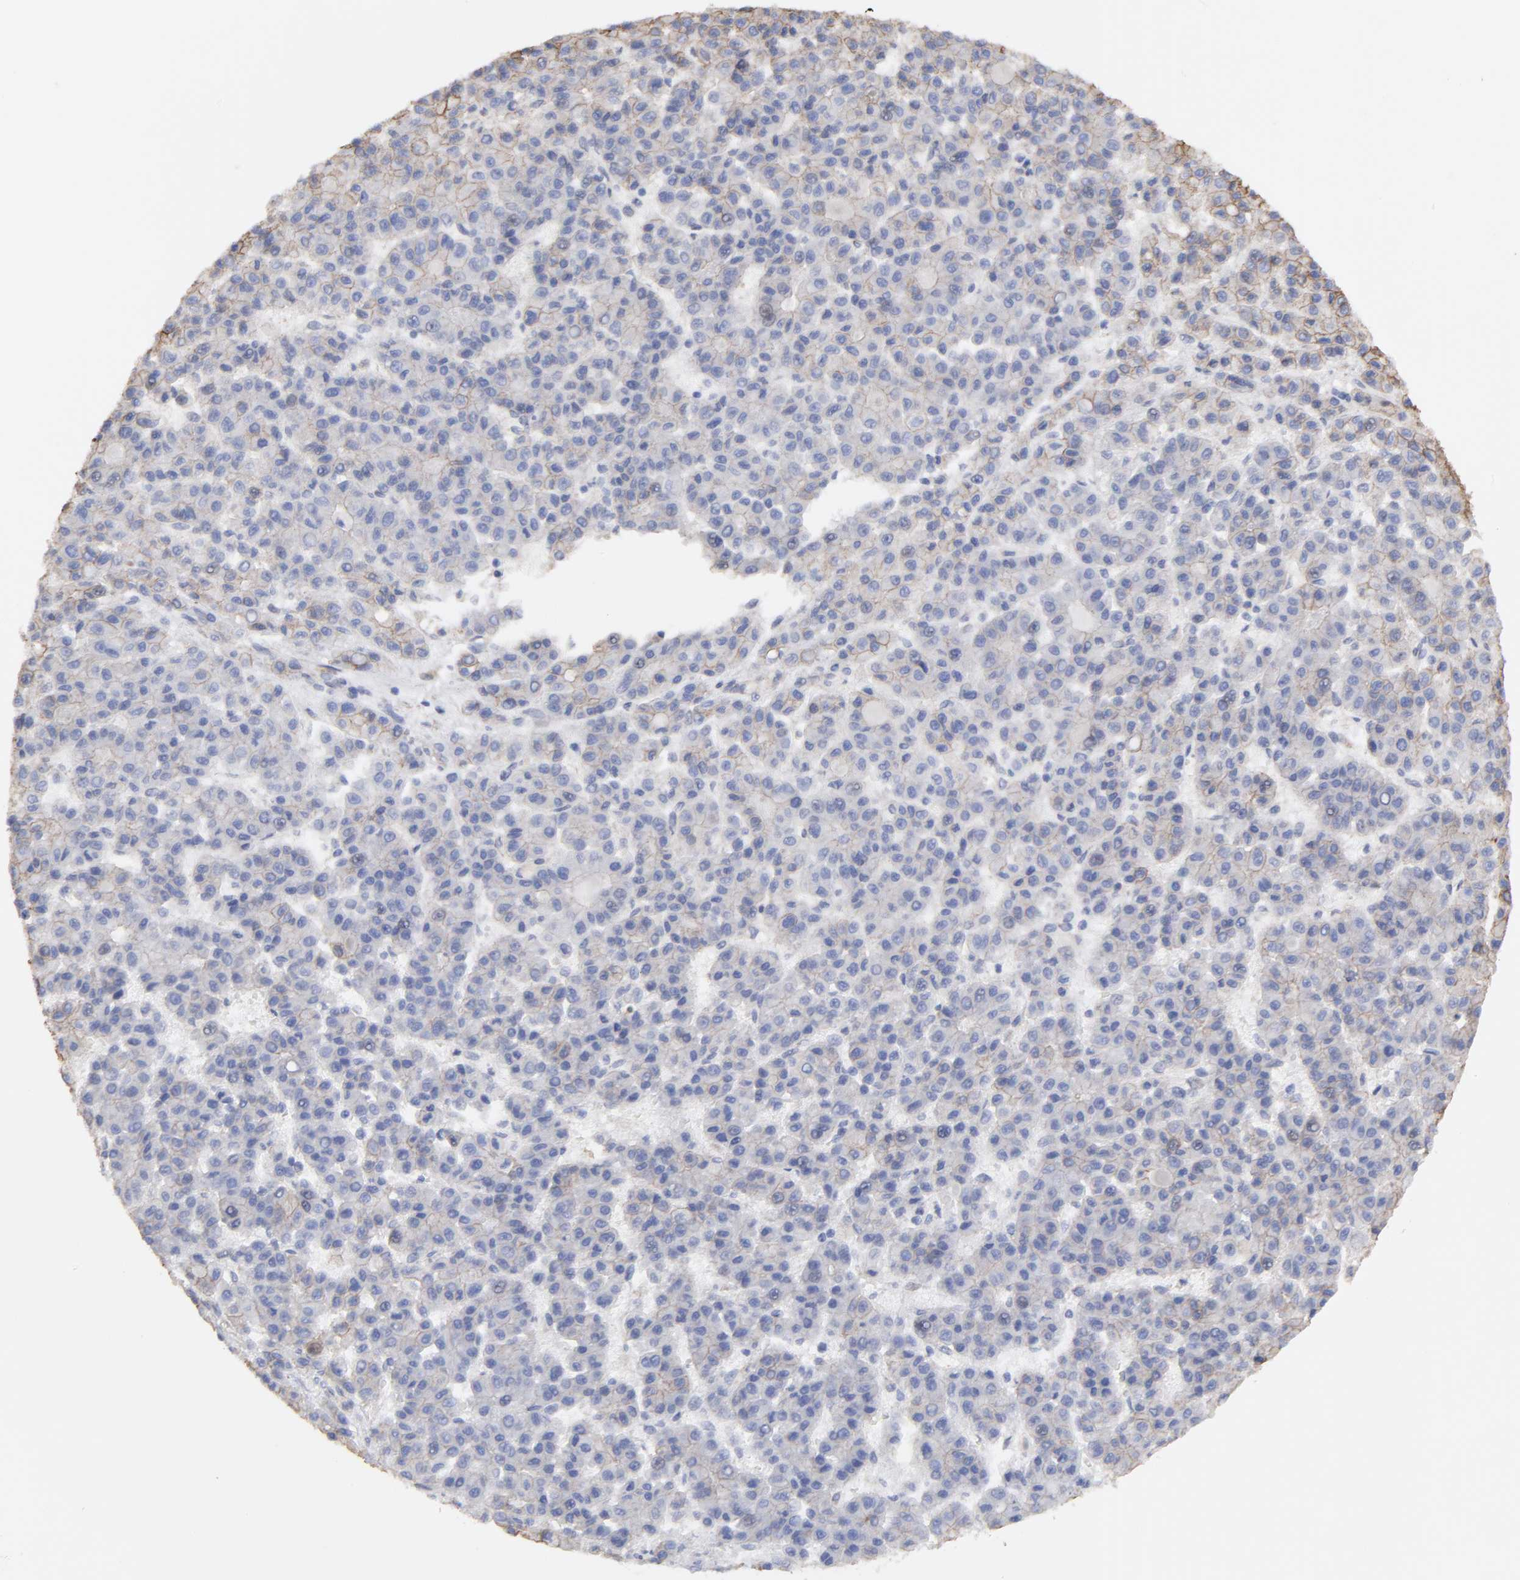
{"staining": {"intensity": "weak", "quantity": "25%-75%", "location": "cytoplasmic/membranous"}, "tissue": "liver cancer", "cell_type": "Tumor cells", "image_type": "cancer", "snomed": [{"axis": "morphology", "description": "Carcinoma, Hepatocellular, NOS"}, {"axis": "topography", "description": "Liver"}], "caption": "Hepatocellular carcinoma (liver) was stained to show a protein in brown. There is low levels of weak cytoplasmic/membranous positivity in approximately 25%-75% of tumor cells. (Stains: DAB (3,3'-diaminobenzidine) in brown, nuclei in blue, Microscopy: brightfield microscopy at high magnification).", "gene": "LRCH2", "patient": {"sex": "male", "age": 70}}